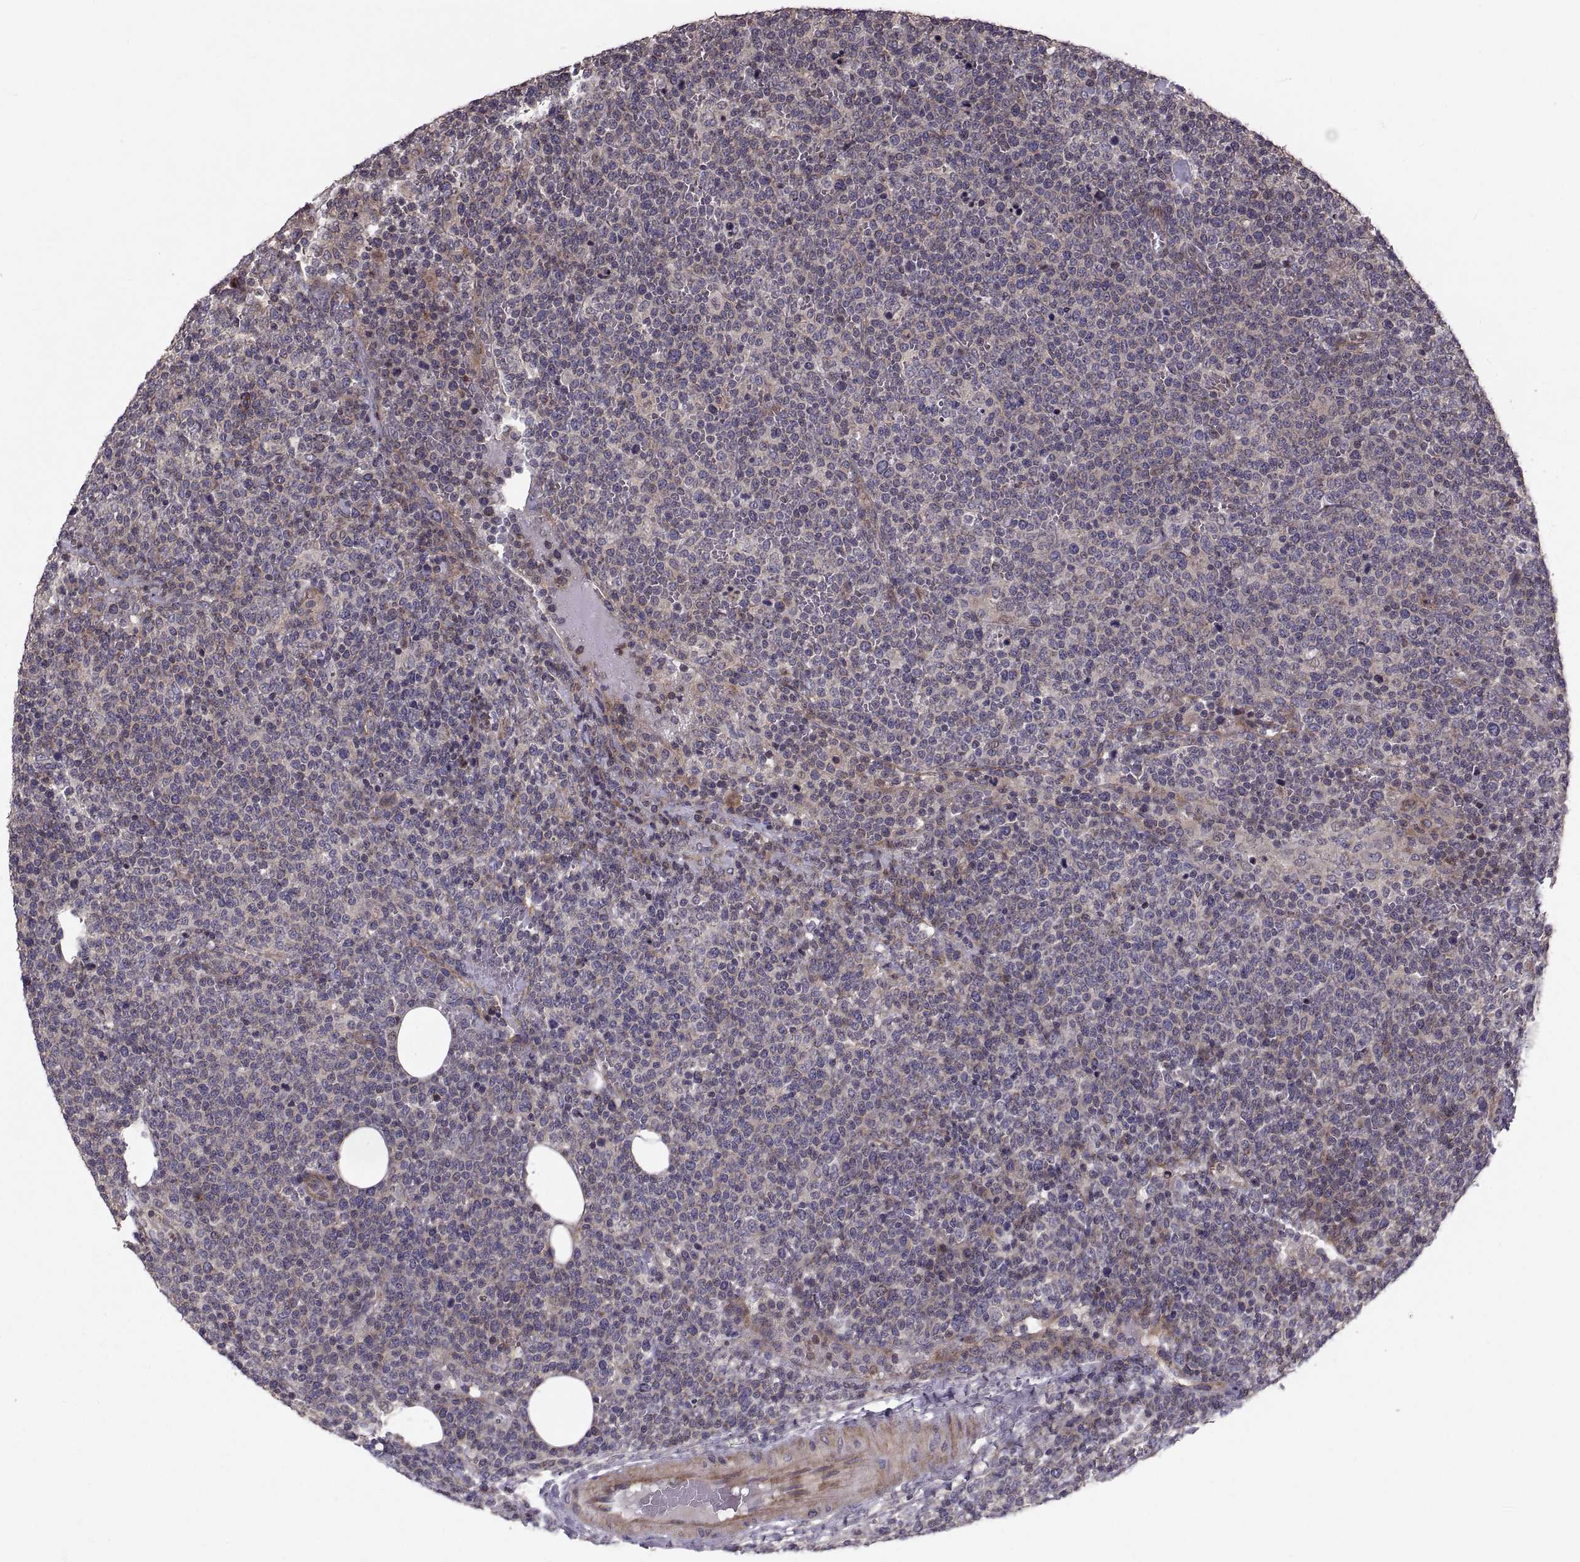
{"staining": {"intensity": "negative", "quantity": "none", "location": "none"}, "tissue": "lymphoma", "cell_type": "Tumor cells", "image_type": "cancer", "snomed": [{"axis": "morphology", "description": "Malignant lymphoma, non-Hodgkin's type, High grade"}, {"axis": "topography", "description": "Lymph node"}], "caption": "Image shows no protein staining in tumor cells of lymphoma tissue. Brightfield microscopy of IHC stained with DAB (3,3'-diaminobenzidine) (brown) and hematoxylin (blue), captured at high magnification.", "gene": "PMM2", "patient": {"sex": "male", "age": 61}}